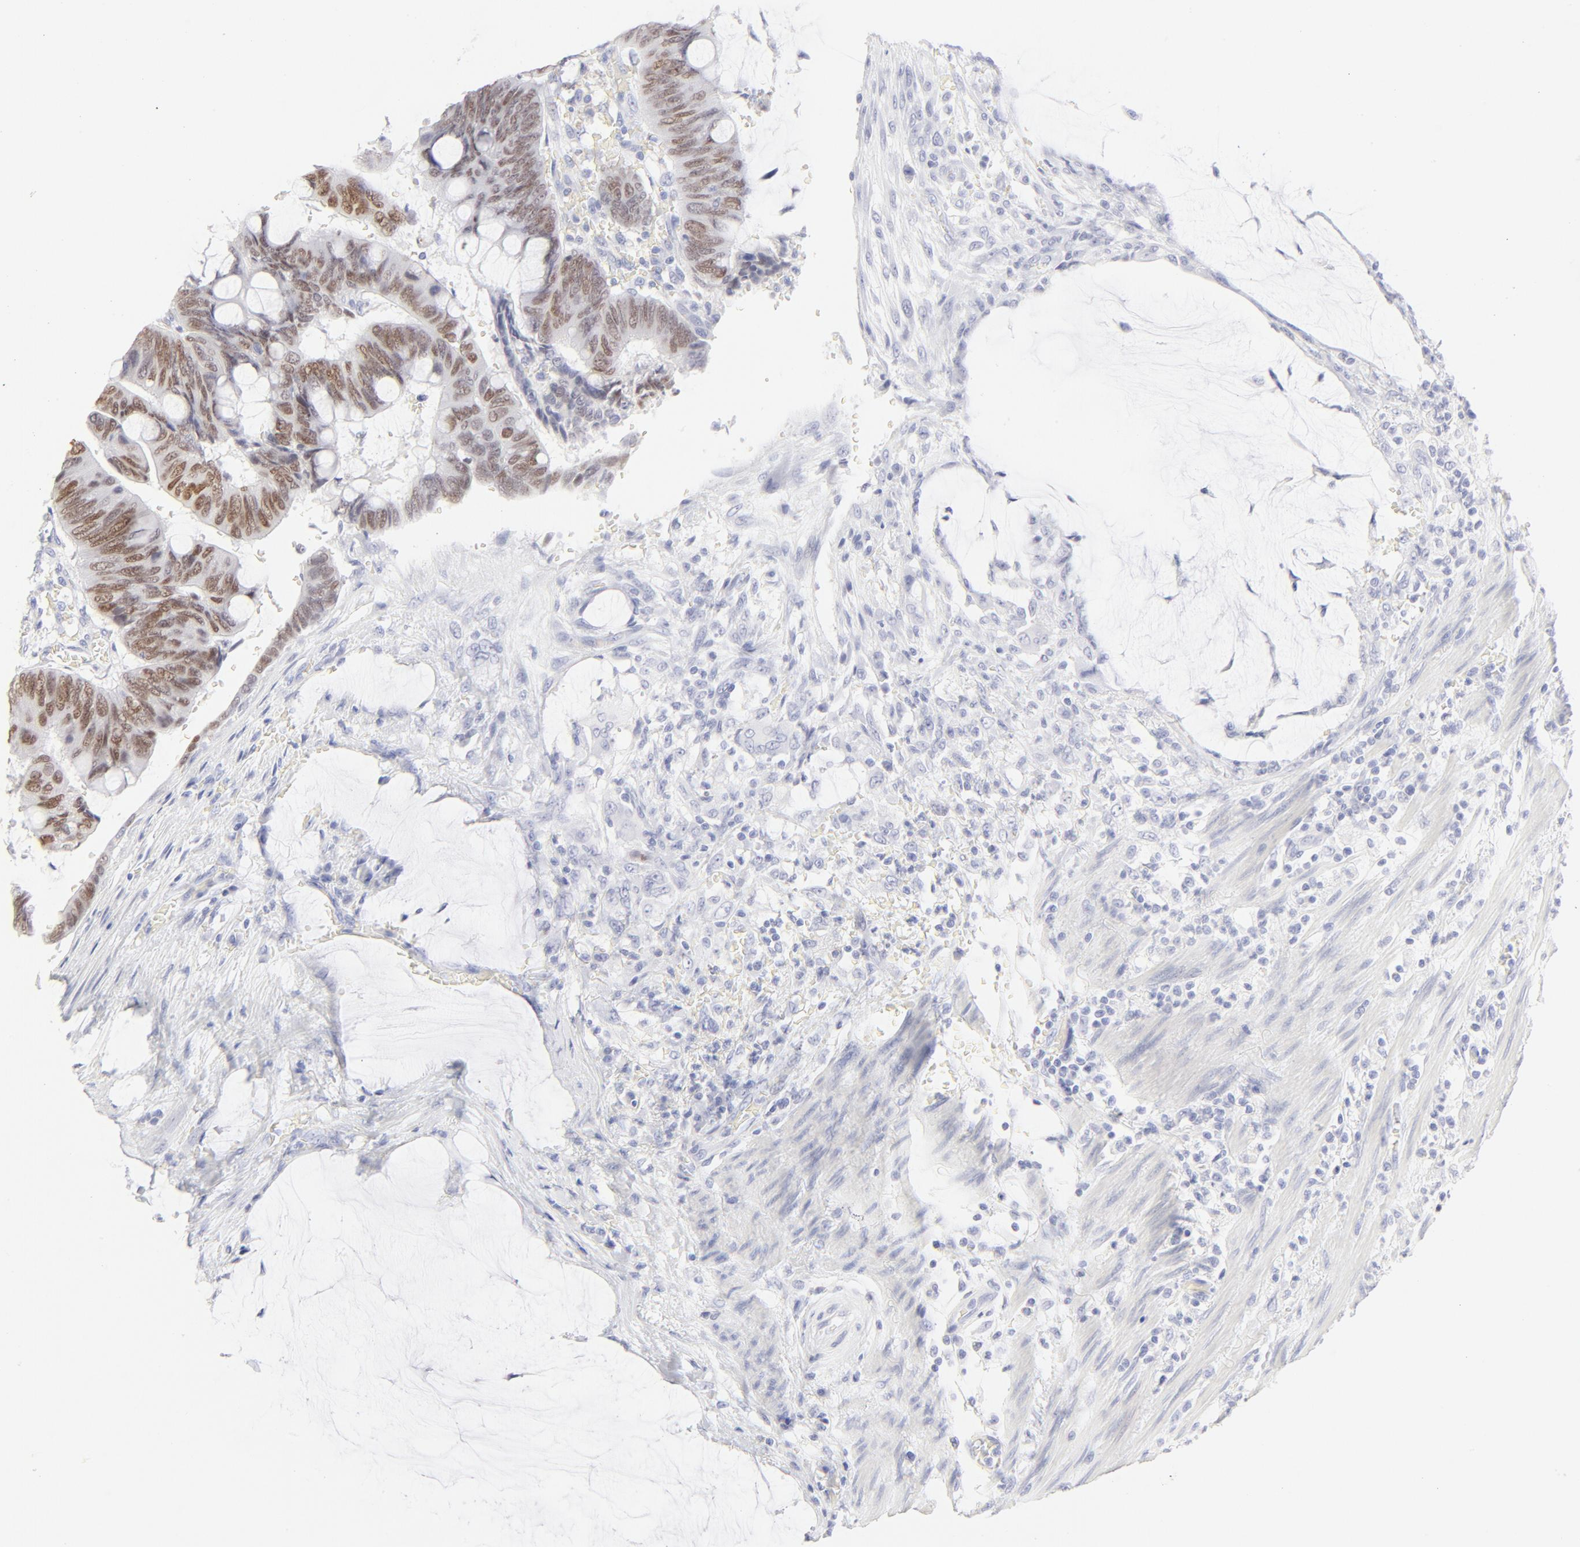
{"staining": {"intensity": "moderate", "quantity": ">75%", "location": "nuclear"}, "tissue": "colorectal cancer", "cell_type": "Tumor cells", "image_type": "cancer", "snomed": [{"axis": "morphology", "description": "Normal tissue, NOS"}, {"axis": "morphology", "description": "Adenocarcinoma, NOS"}, {"axis": "topography", "description": "Rectum"}], "caption": "Approximately >75% of tumor cells in adenocarcinoma (colorectal) exhibit moderate nuclear protein staining as visualized by brown immunohistochemical staining.", "gene": "ELF3", "patient": {"sex": "male", "age": 92}}